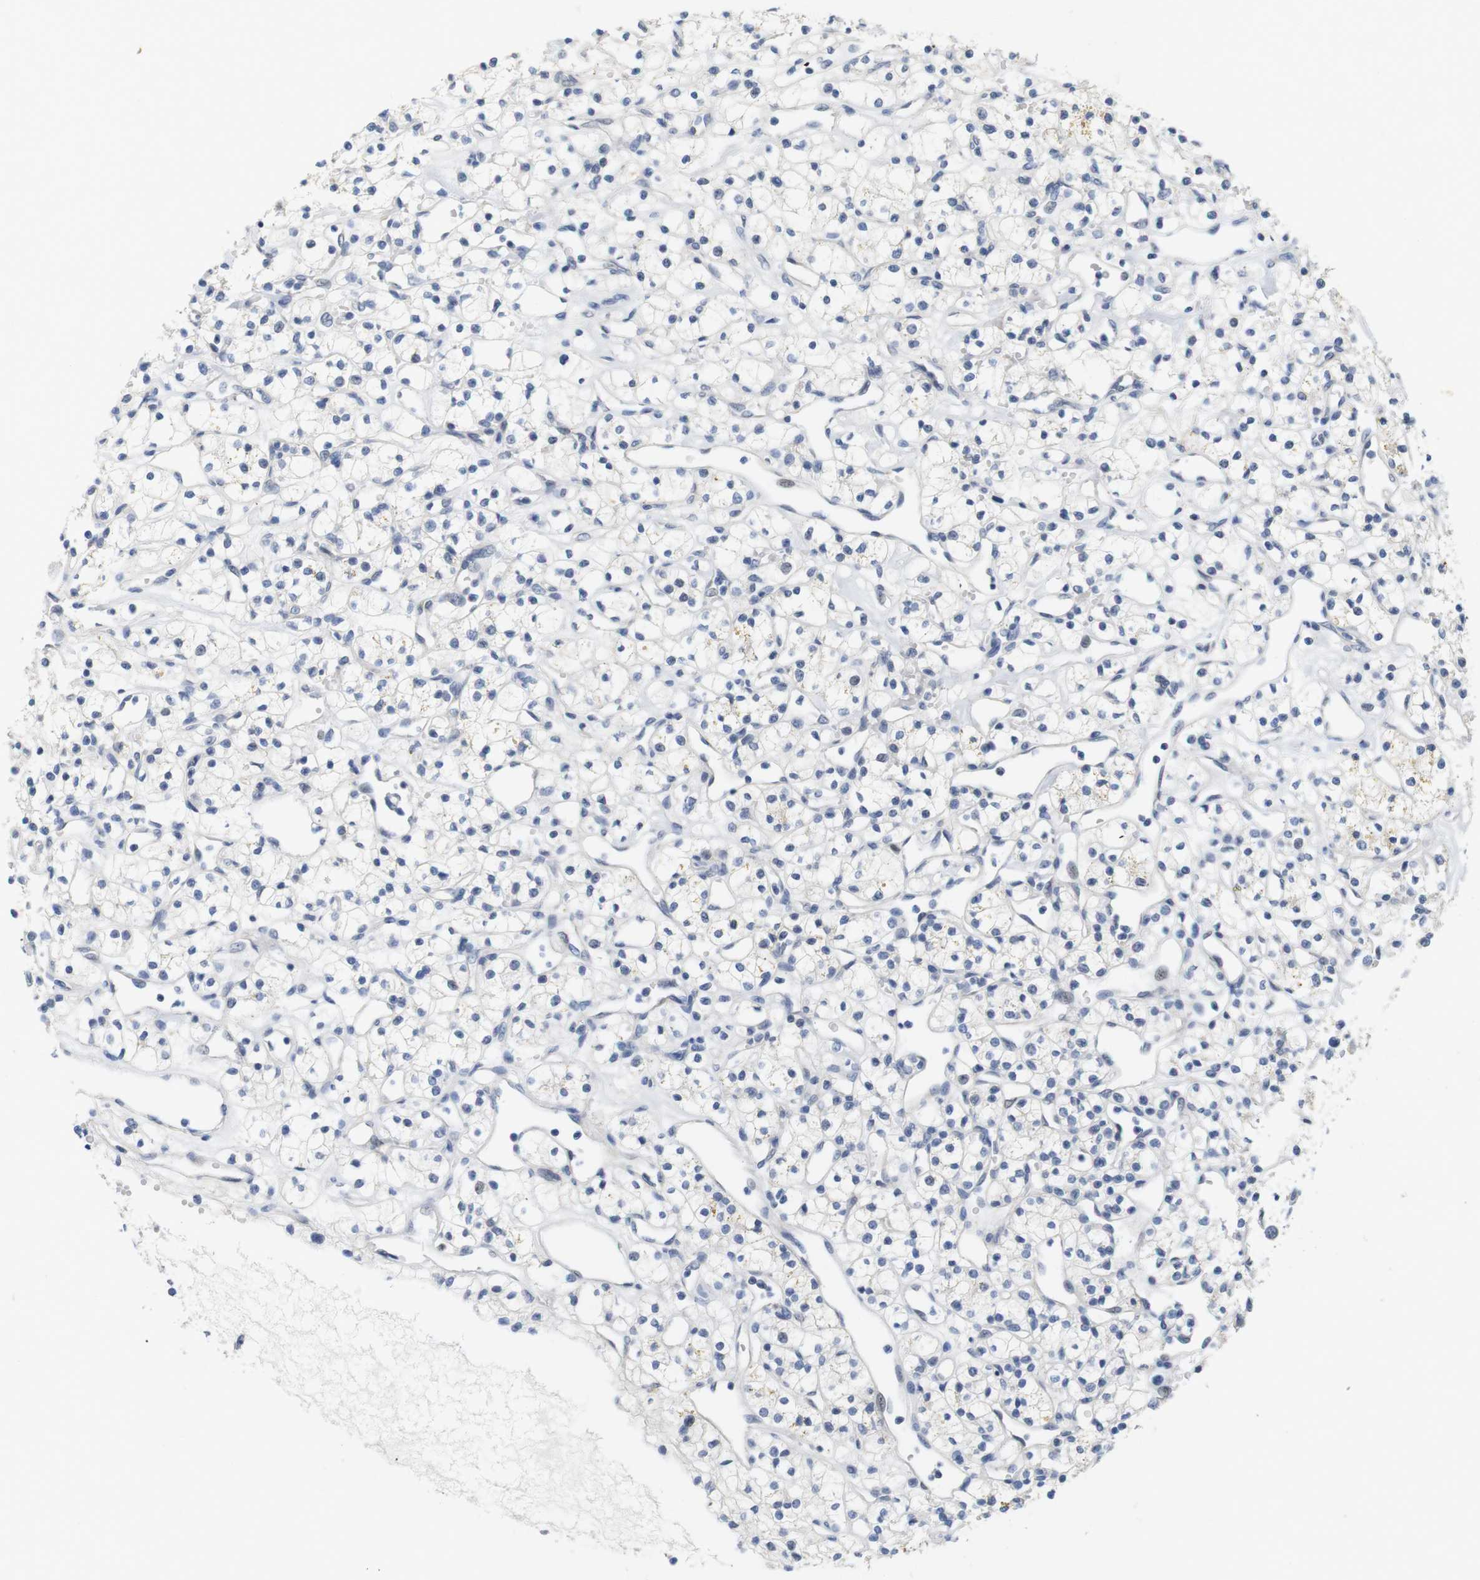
{"staining": {"intensity": "negative", "quantity": "none", "location": "none"}, "tissue": "renal cancer", "cell_type": "Tumor cells", "image_type": "cancer", "snomed": [{"axis": "morphology", "description": "Adenocarcinoma, NOS"}, {"axis": "topography", "description": "Kidney"}], "caption": "Adenocarcinoma (renal) was stained to show a protein in brown. There is no significant expression in tumor cells. Brightfield microscopy of immunohistochemistry stained with DAB (brown) and hematoxylin (blue), captured at high magnification.", "gene": "CDK2", "patient": {"sex": "female", "age": 60}}